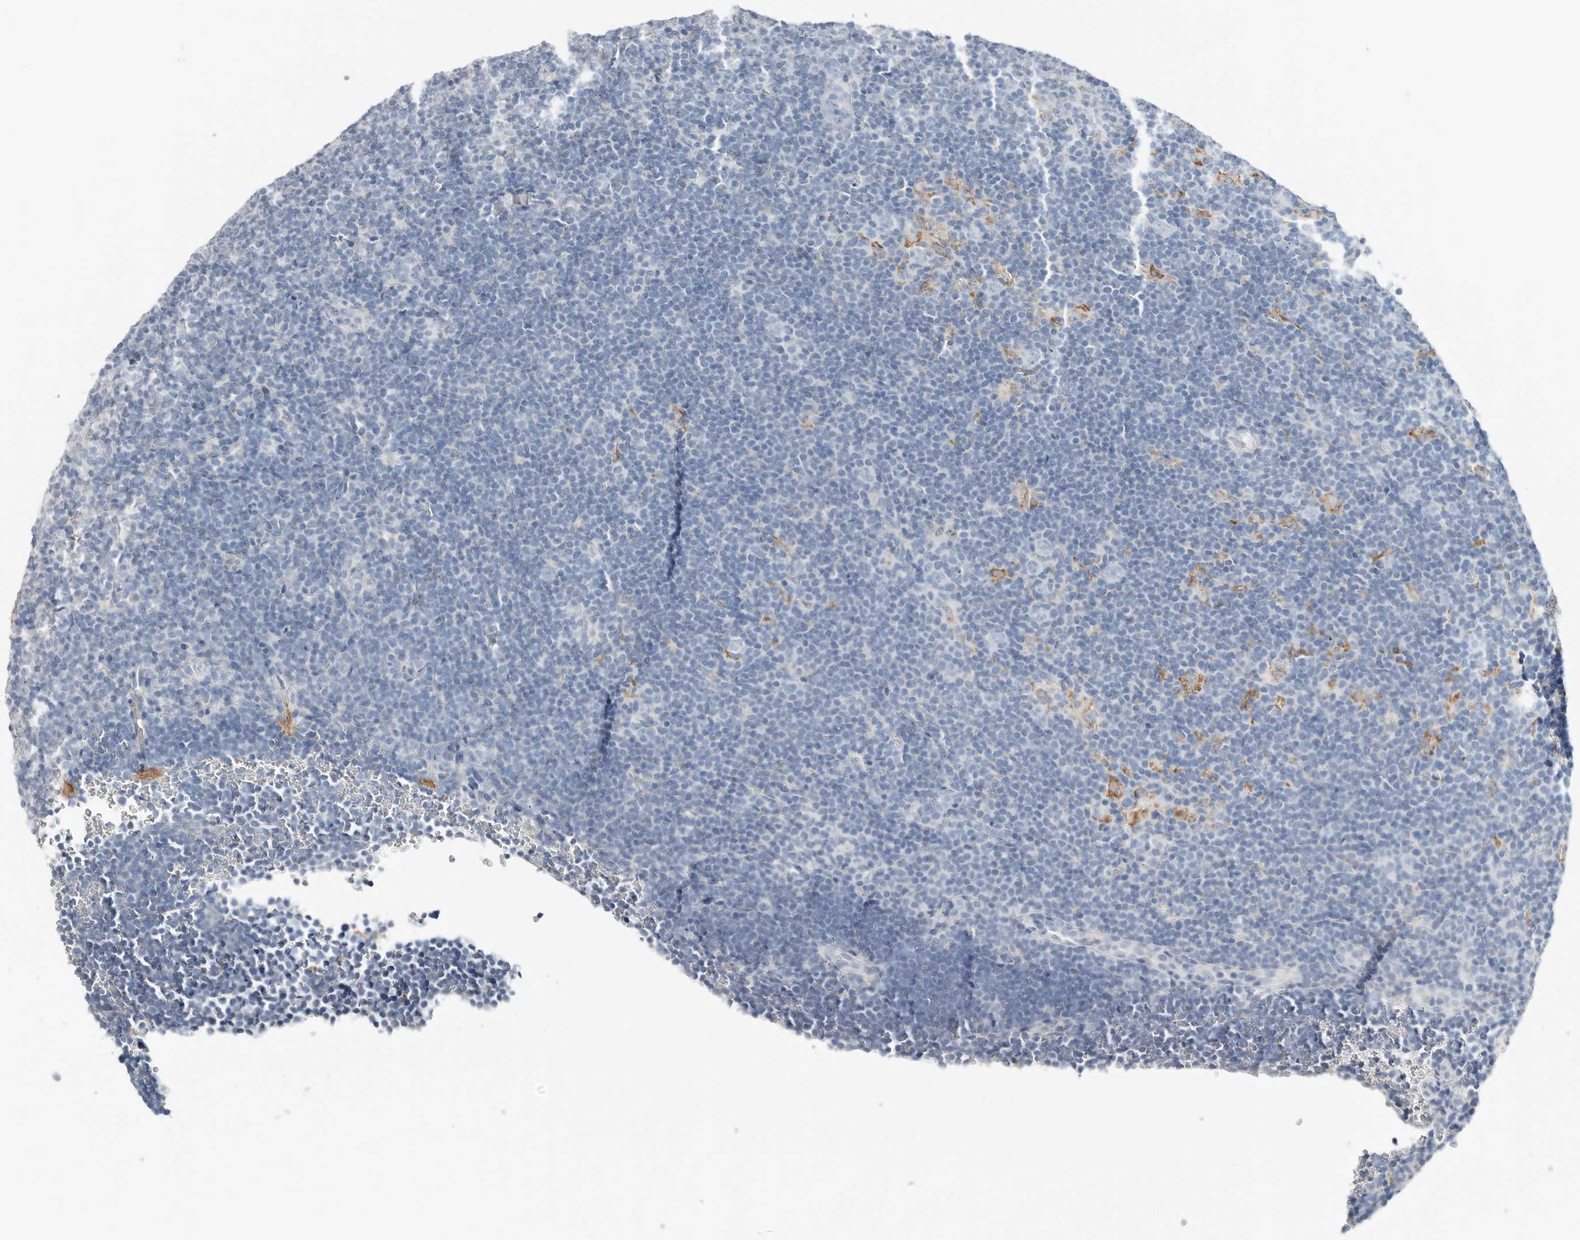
{"staining": {"intensity": "negative", "quantity": "none", "location": "none"}, "tissue": "lymphoma", "cell_type": "Tumor cells", "image_type": "cancer", "snomed": [{"axis": "morphology", "description": "Hodgkin's disease, NOS"}, {"axis": "topography", "description": "Lymph node"}], "caption": "A micrograph of Hodgkin's disease stained for a protein shows no brown staining in tumor cells. The staining is performed using DAB (3,3'-diaminobenzidine) brown chromogen with nuclei counter-stained in using hematoxylin.", "gene": "SERPINB7", "patient": {"sex": "female", "age": 57}}